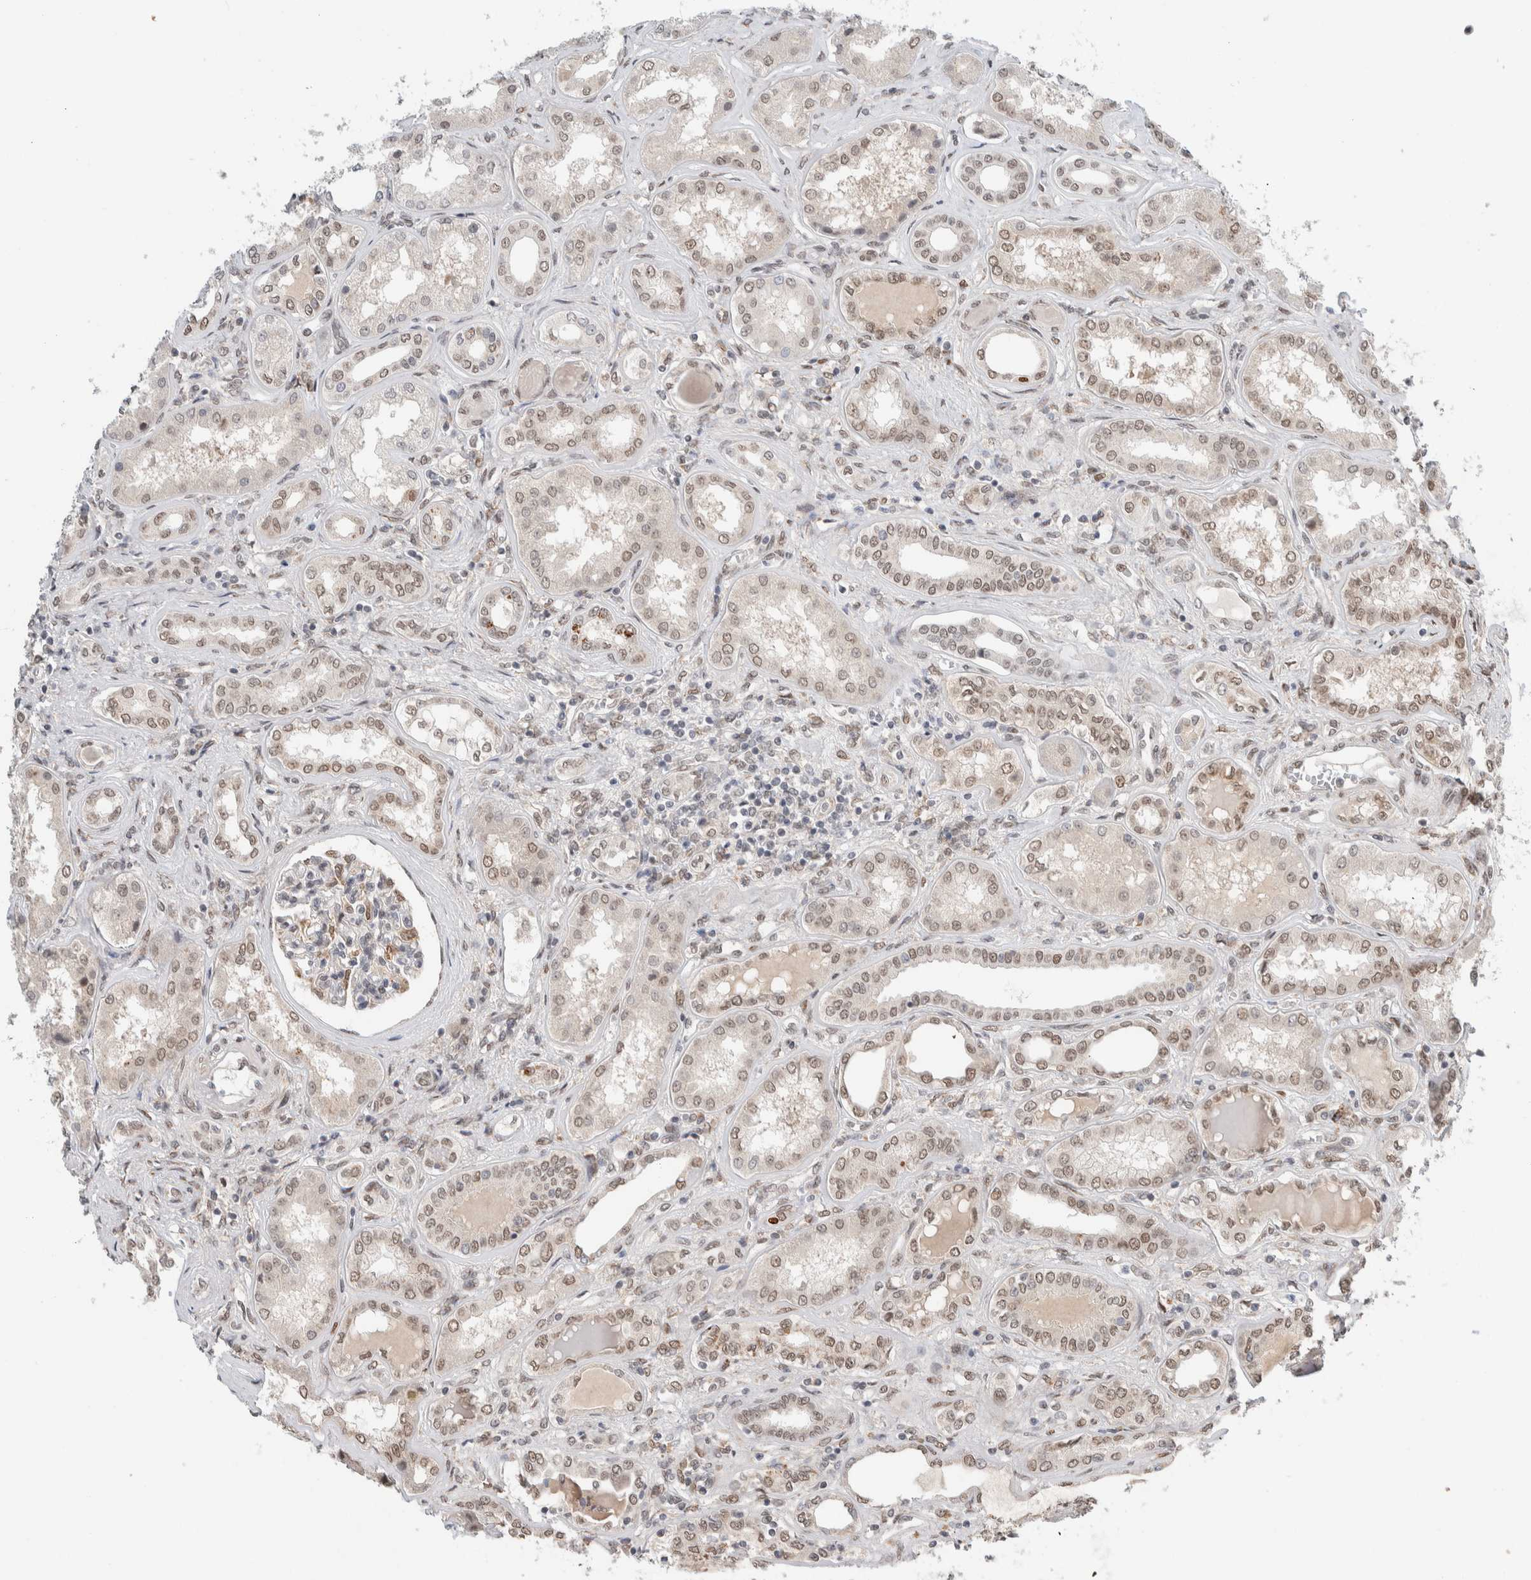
{"staining": {"intensity": "moderate", "quantity": "25%-75%", "location": "nuclear"}, "tissue": "kidney", "cell_type": "Cells in glomeruli", "image_type": "normal", "snomed": [{"axis": "morphology", "description": "Normal tissue, NOS"}, {"axis": "topography", "description": "Kidney"}], "caption": "Immunohistochemistry image of unremarkable kidney stained for a protein (brown), which displays medium levels of moderate nuclear staining in approximately 25%-75% of cells in glomeruli.", "gene": "TNRC18", "patient": {"sex": "female", "age": 56}}